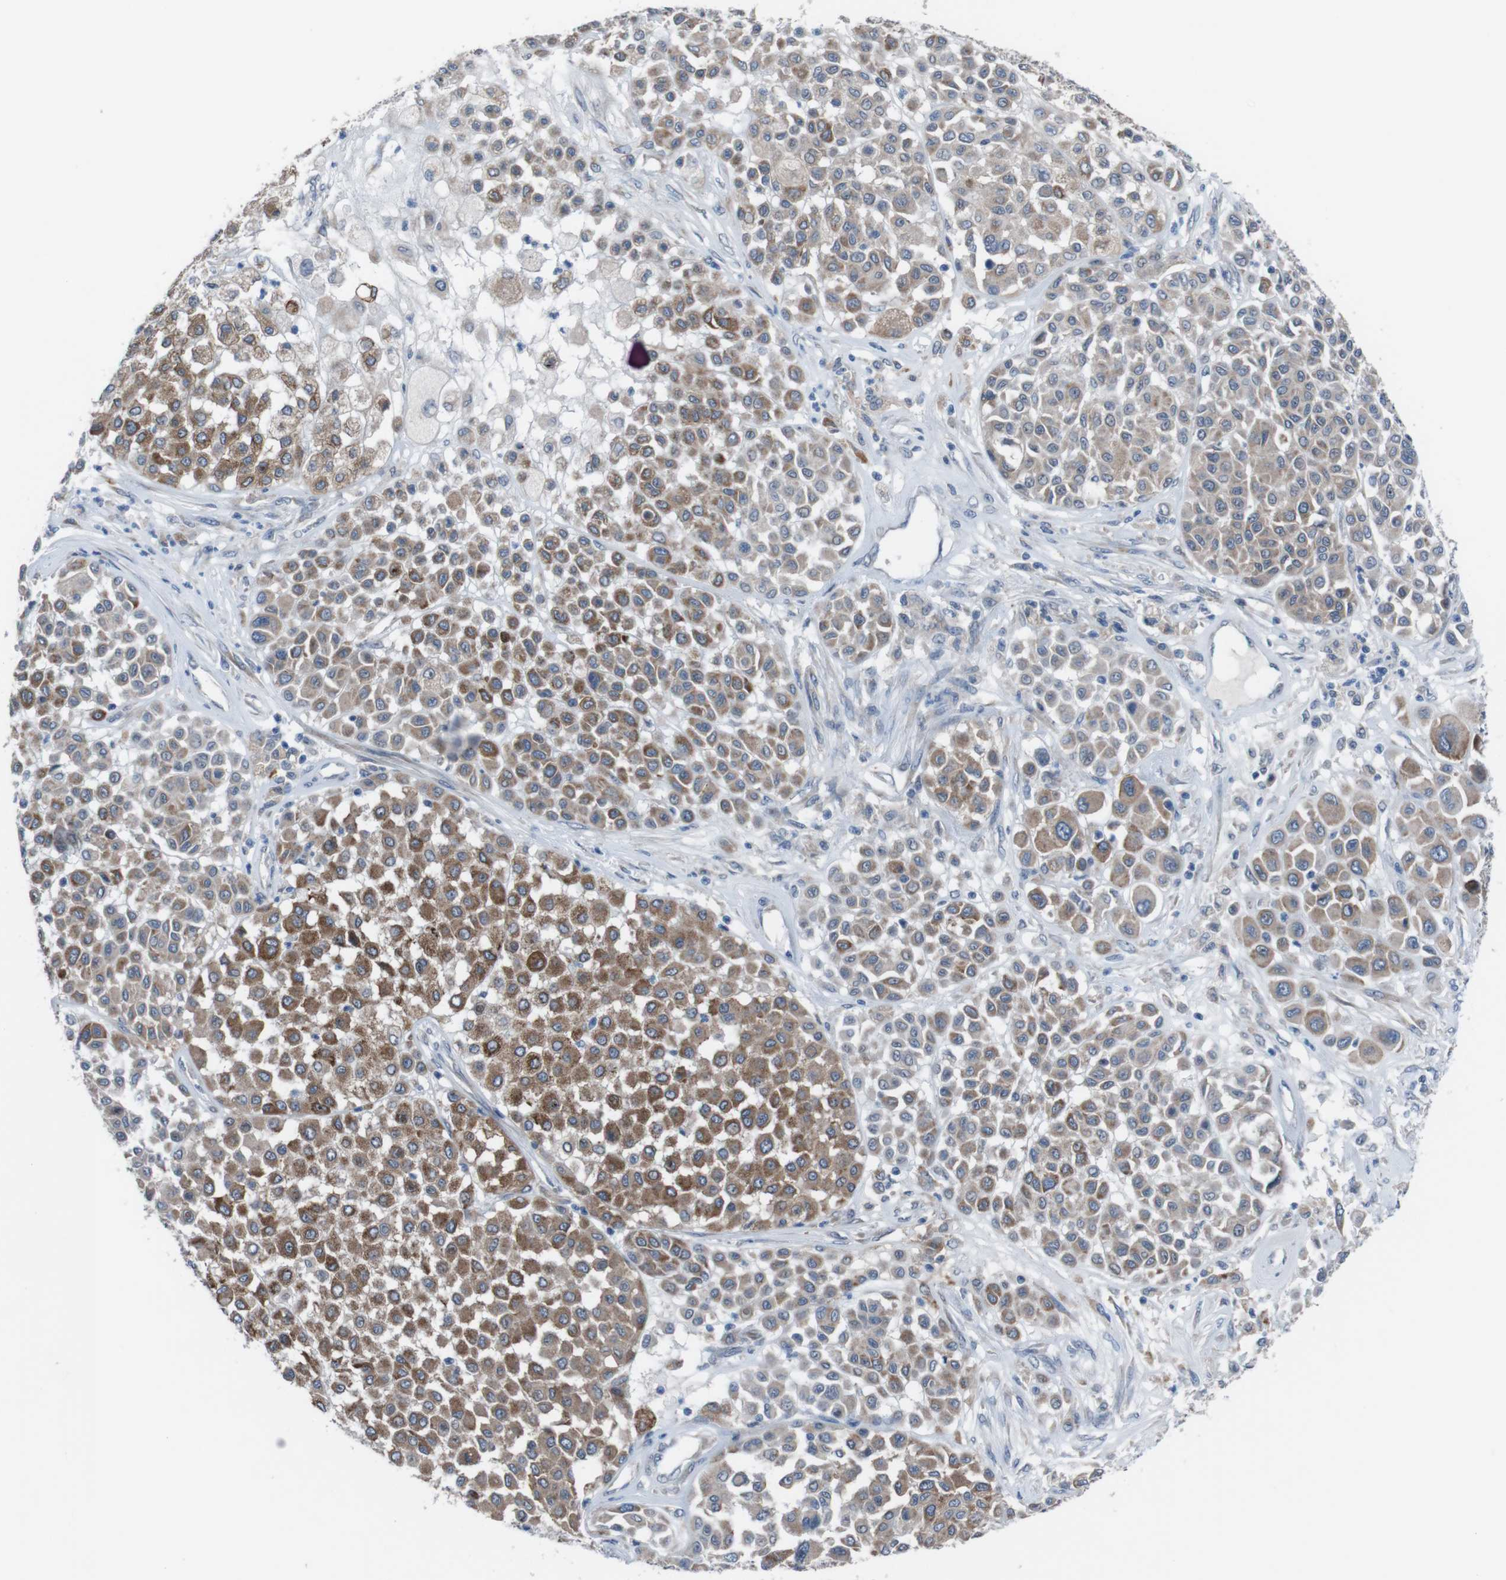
{"staining": {"intensity": "moderate", "quantity": ">75%", "location": "cytoplasmic/membranous"}, "tissue": "melanoma", "cell_type": "Tumor cells", "image_type": "cancer", "snomed": [{"axis": "morphology", "description": "Malignant melanoma, Metastatic site"}, {"axis": "topography", "description": "Soft tissue"}], "caption": "IHC photomicrograph of neoplastic tissue: melanoma stained using immunohistochemistry displays medium levels of moderate protein expression localized specifically in the cytoplasmic/membranous of tumor cells, appearing as a cytoplasmic/membranous brown color.", "gene": "CDH22", "patient": {"sex": "male", "age": 41}}